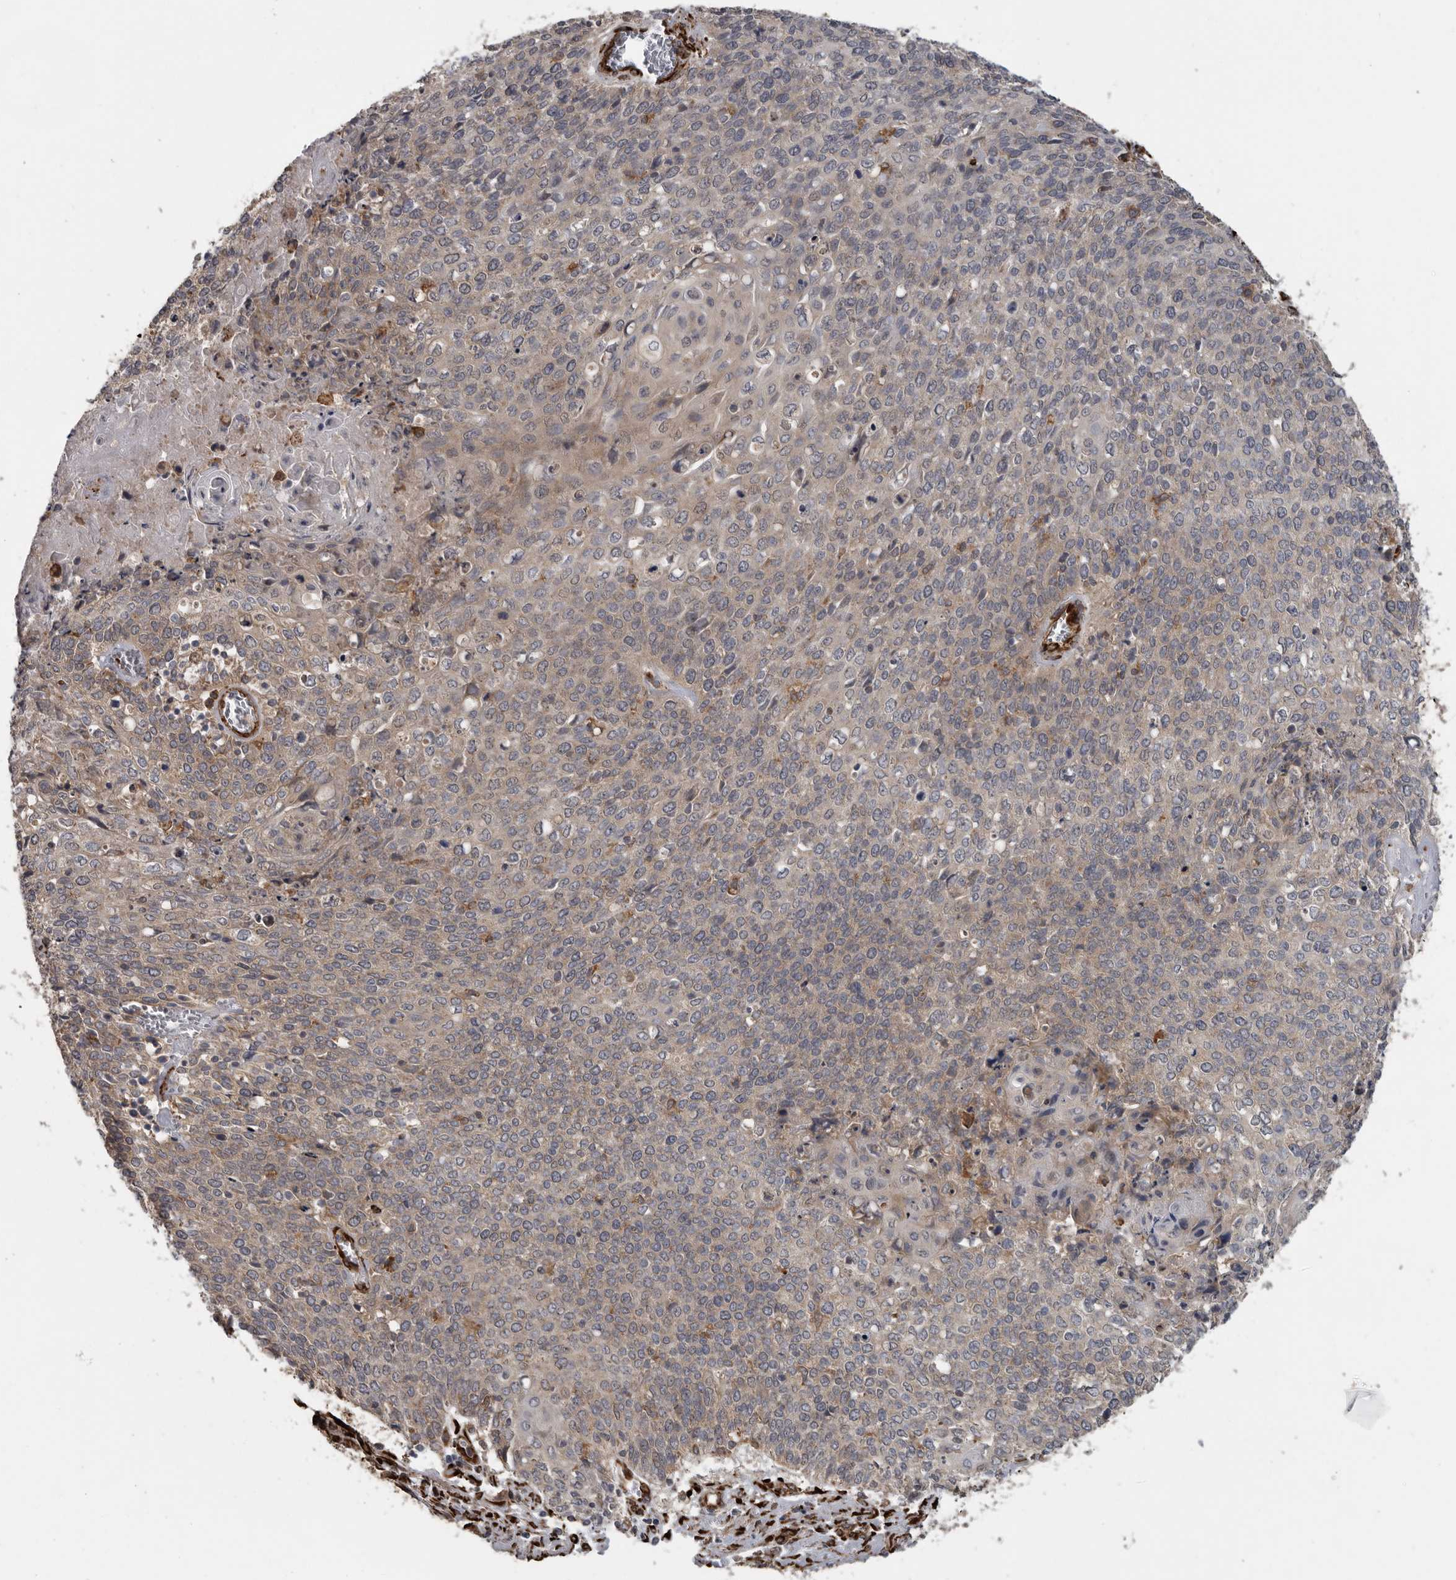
{"staining": {"intensity": "weak", "quantity": "25%-75%", "location": "cytoplasmic/membranous"}, "tissue": "cervical cancer", "cell_type": "Tumor cells", "image_type": "cancer", "snomed": [{"axis": "morphology", "description": "Squamous cell carcinoma, NOS"}, {"axis": "topography", "description": "Cervix"}], "caption": "Weak cytoplasmic/membranous expression for a protein is seen in about 25%-75% of tumor cells of squamous cell carcinoma (cervical) using immunohistochemistry (IHC).", "gene": "CEP350", "patient": {"sex": "female", "age": 39}}